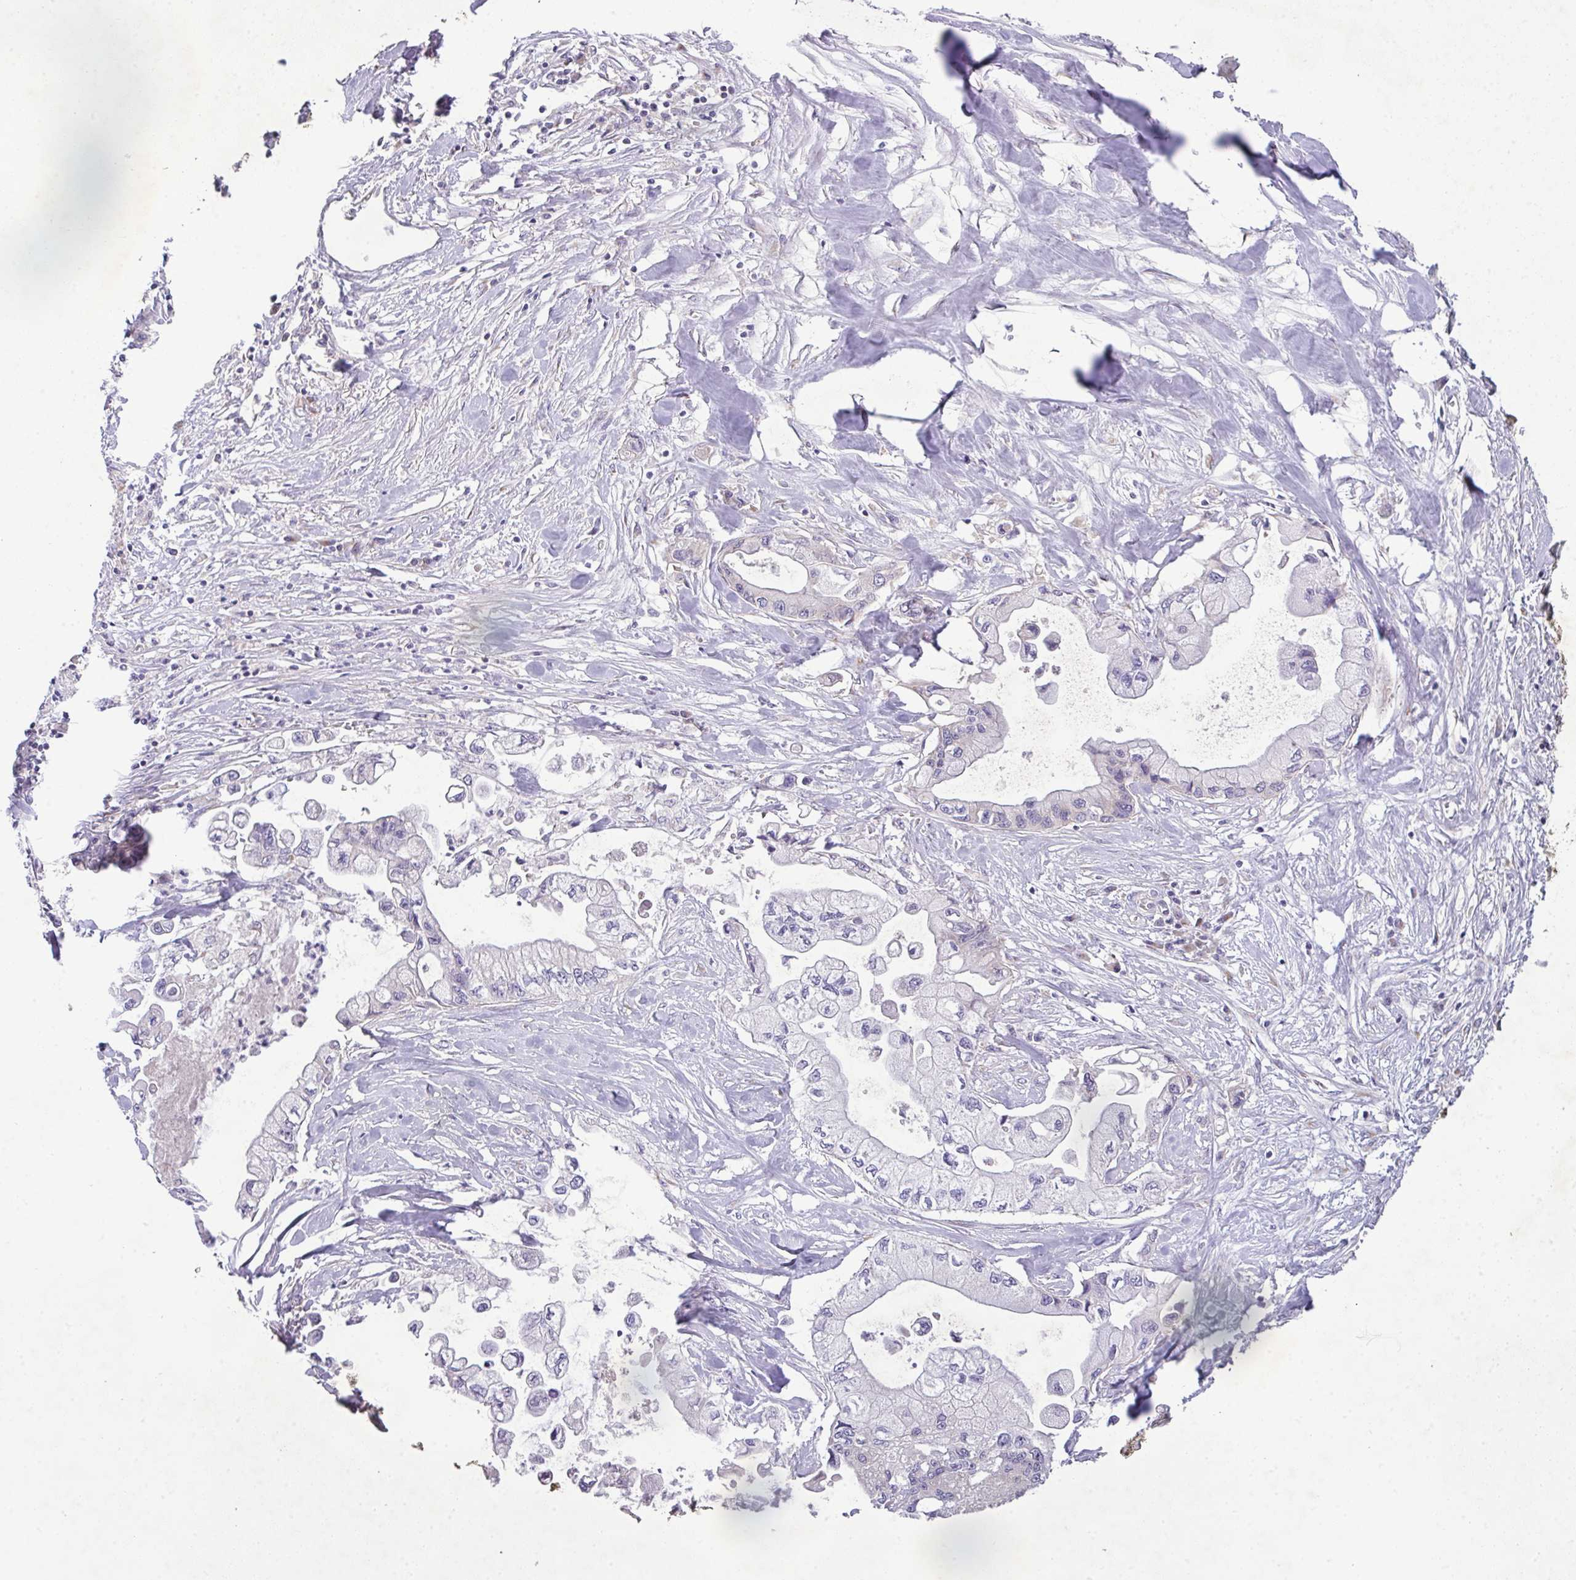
{"staining": {"intensity": "negative", "quantity": "none", "location": "none"}, "tissue": "pancreatic cancer", "cell_type": "Tumor cells", "image_type": "cancer", "snomed": [{"axis": "morphology", "description": "Adenocarcinoma, NOS"}, {"axis": "topography", "description": "Pancreas"}], "caption": "An image of adenocarcinoma (pancreatic) stained for a protein exhibits no brown staining in tumor cells.", "gene": "VTI1A", "patient": {"sex": "male", "age": 61}}